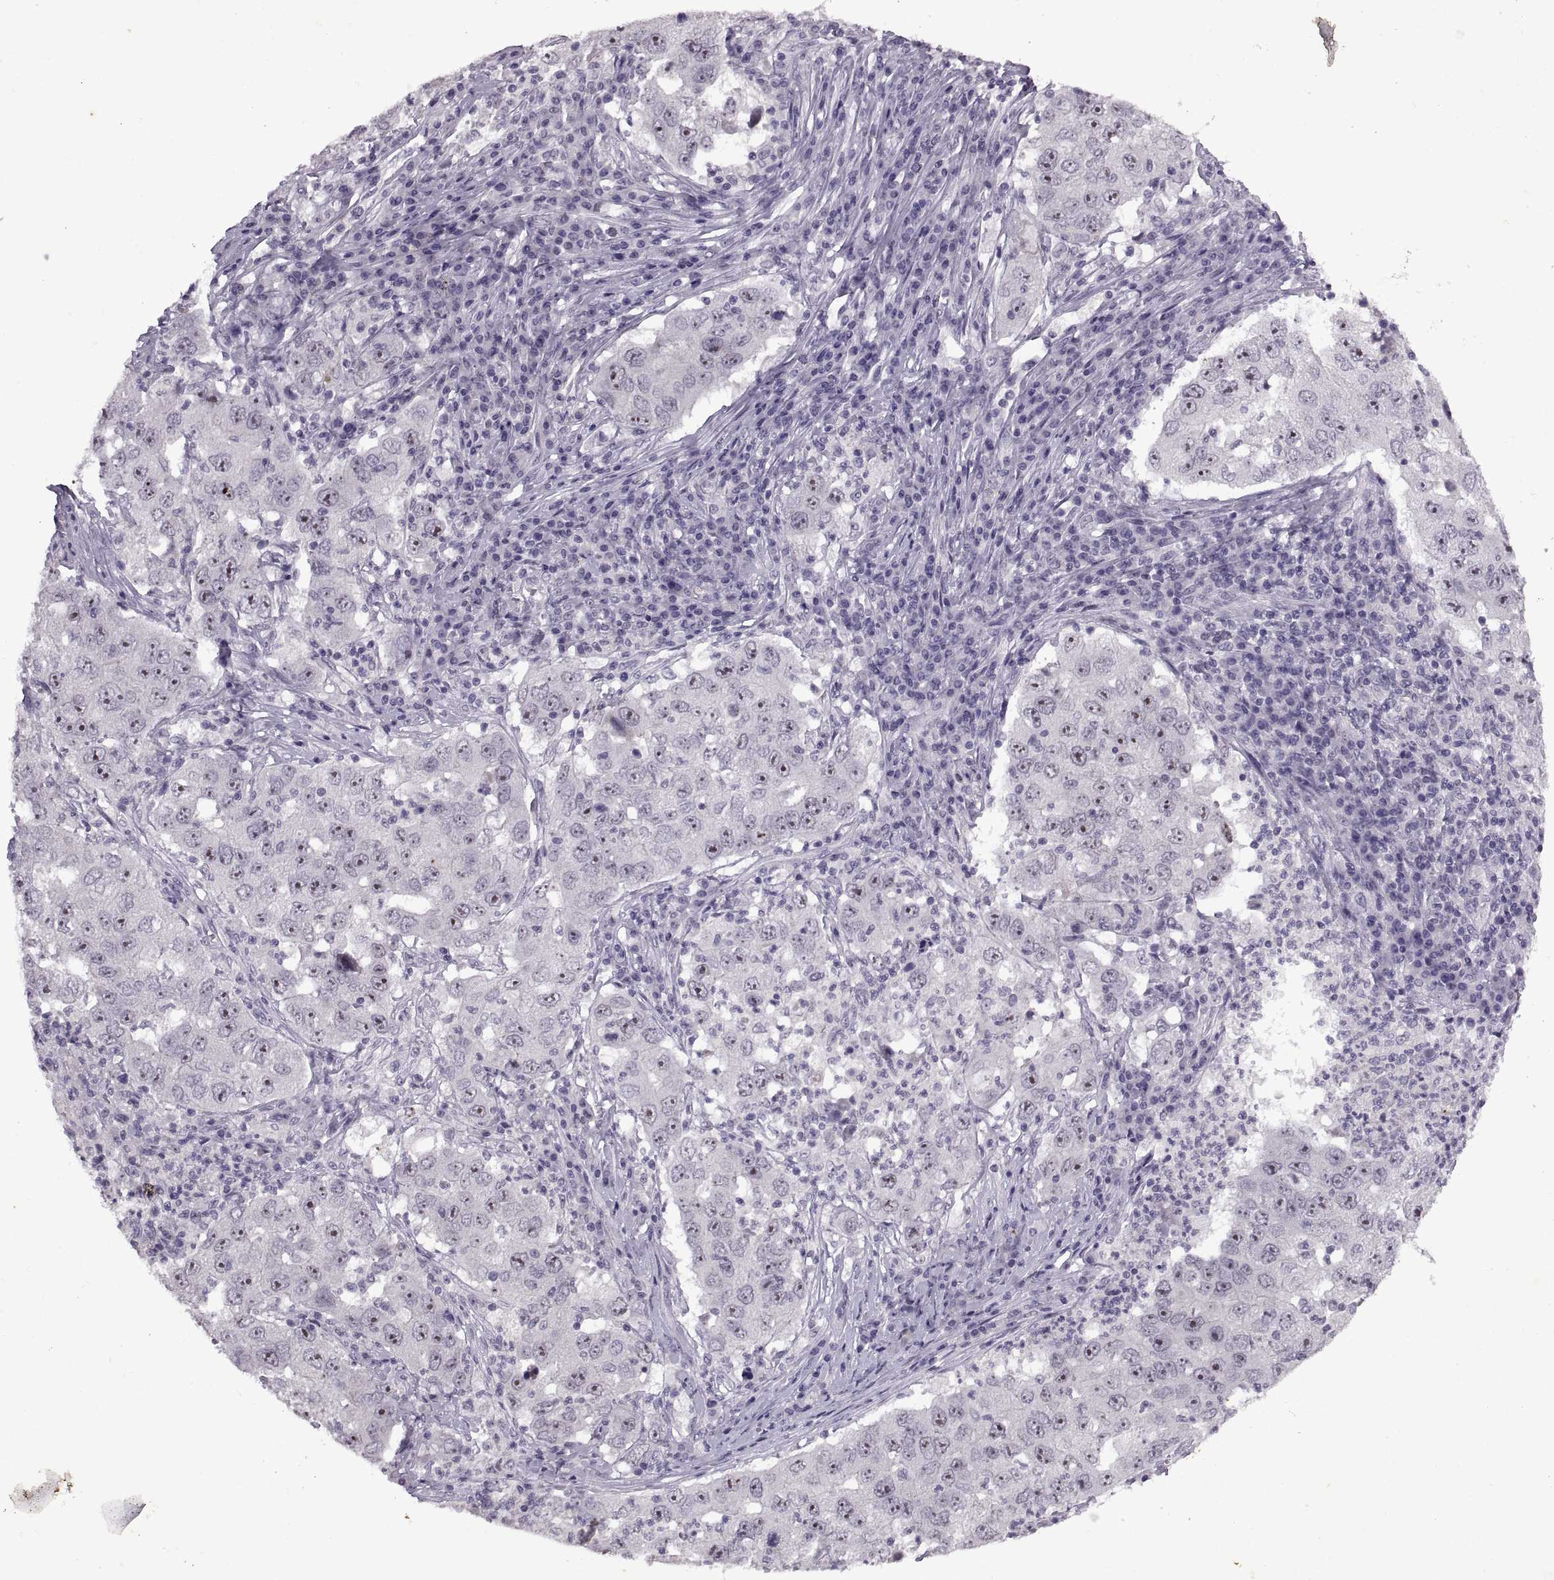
{"staining": {"intensity": "strong", "quantity": "25%-75%", "location": "nuclear"}, "tissue": "lung cancer", "cell_type": "Tumor cells", "image_type": "cancer", "snomed": [{"axis": "morphology", "description": "Adenocarcinoma, NOS"}, {"axis": "topography", "description": "Lung"}], "caption": "Strong nuclear expression for a protein is seen in about 25%-75% of tumor cells of lung adenocarcinoma using immunohistochemistry (IHC).", "gene": "SINHCAF", "patient": {"sex": "male", "age": 73}}